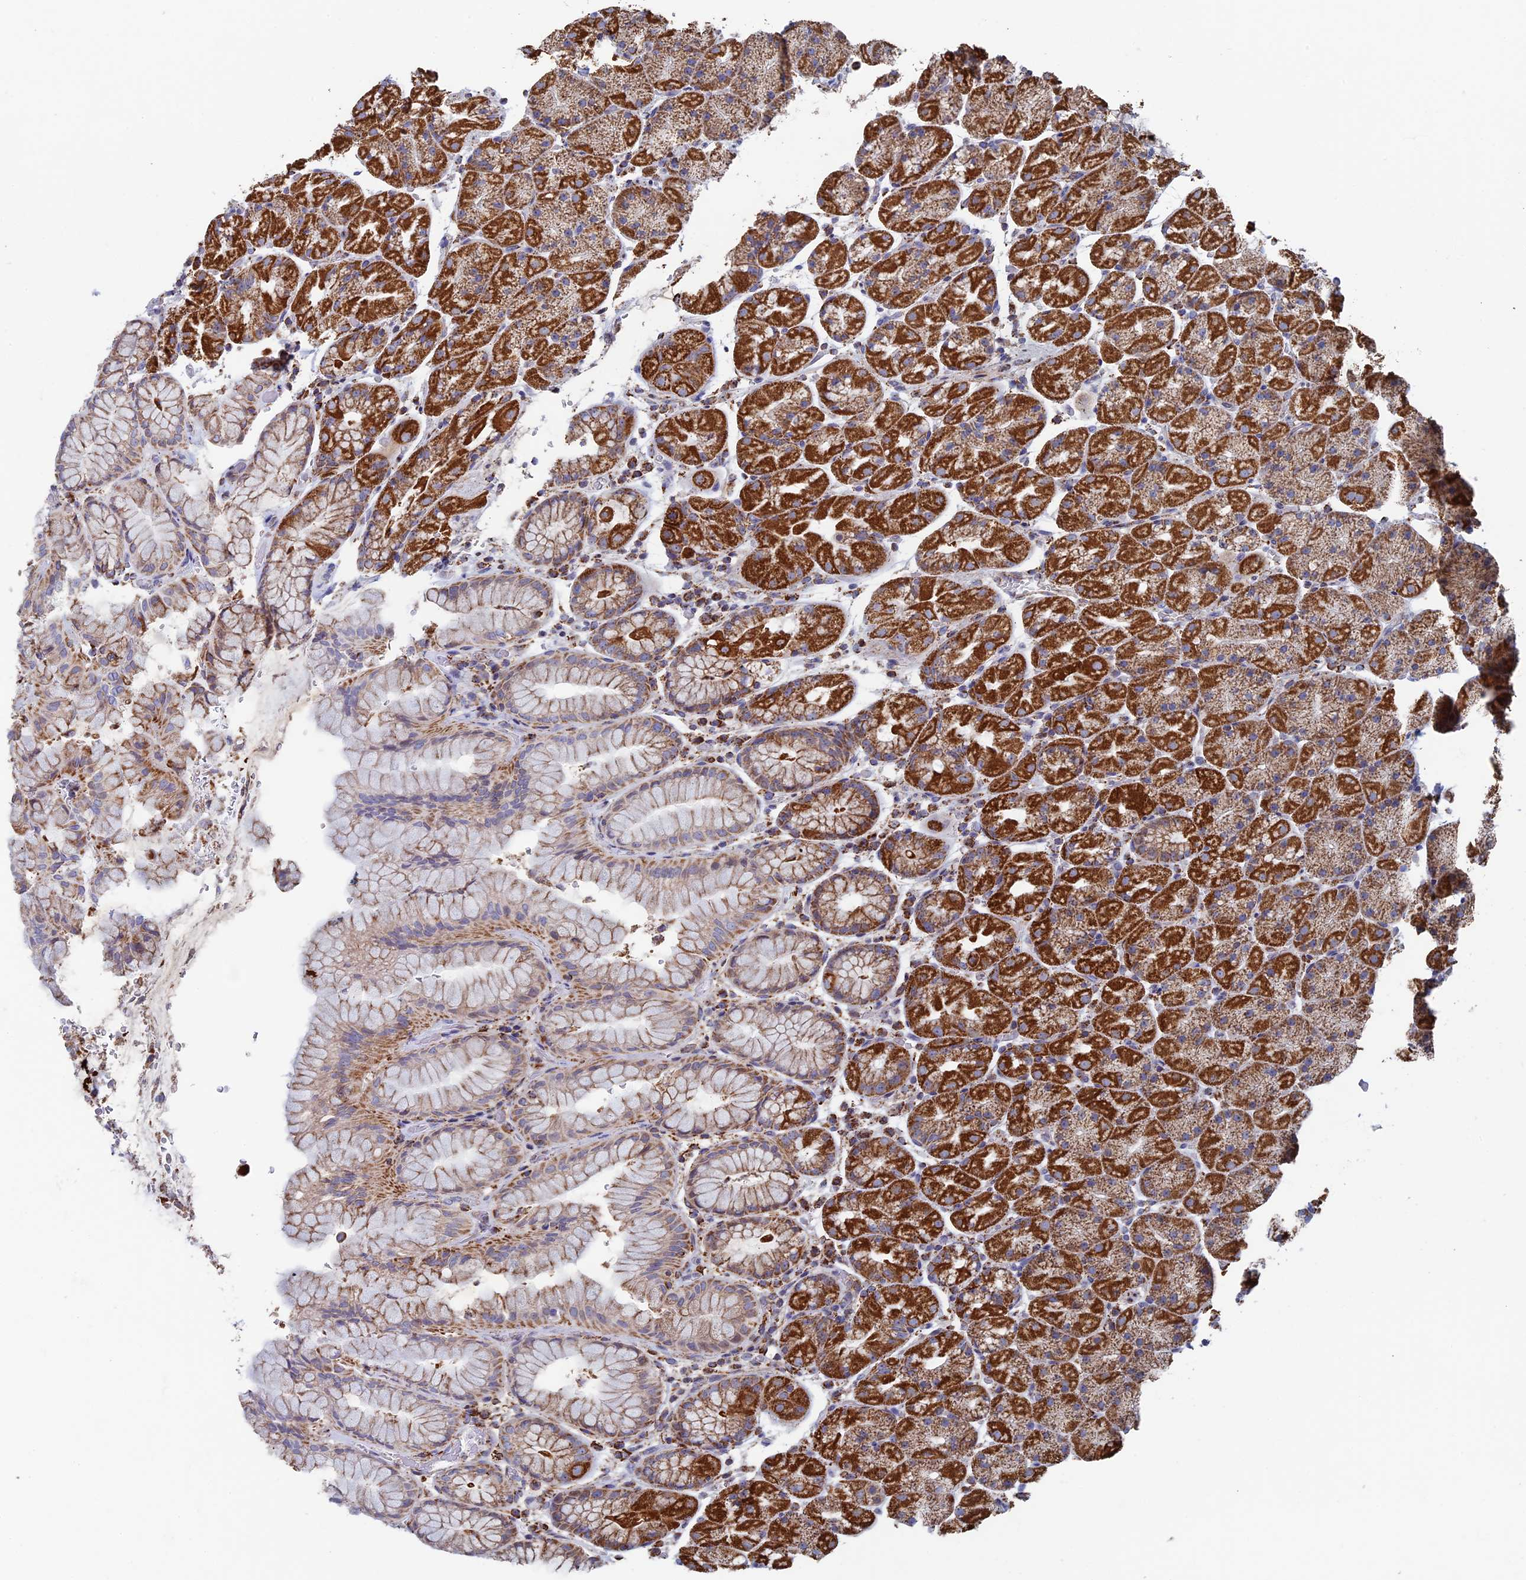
{"staining": {"intensity": "strong", "quantity": ">75%", "location": "cytoplasmic/membranous"}, "tissue": "stomach", "cell_type": "Glandular cells", "image_type": "normal", "snomed": [{"axis": "morphology", "description": "Normal tissue, NOS"}, {"axis": "topography", "description": "Stomach, upper"}, {"axis": "topography", "description": "Stomach, lower"}], "caption": "Normal stomach displays strong cytoplasmic/membranous positivity in about >75% of glandular cells (DAB (3,3'-diaminobenzidine) IHC, brown staining for protein, blue staining for nuclei)..", "gene": "SEC24D", "patient": {"sex": "male", "age": 67}}